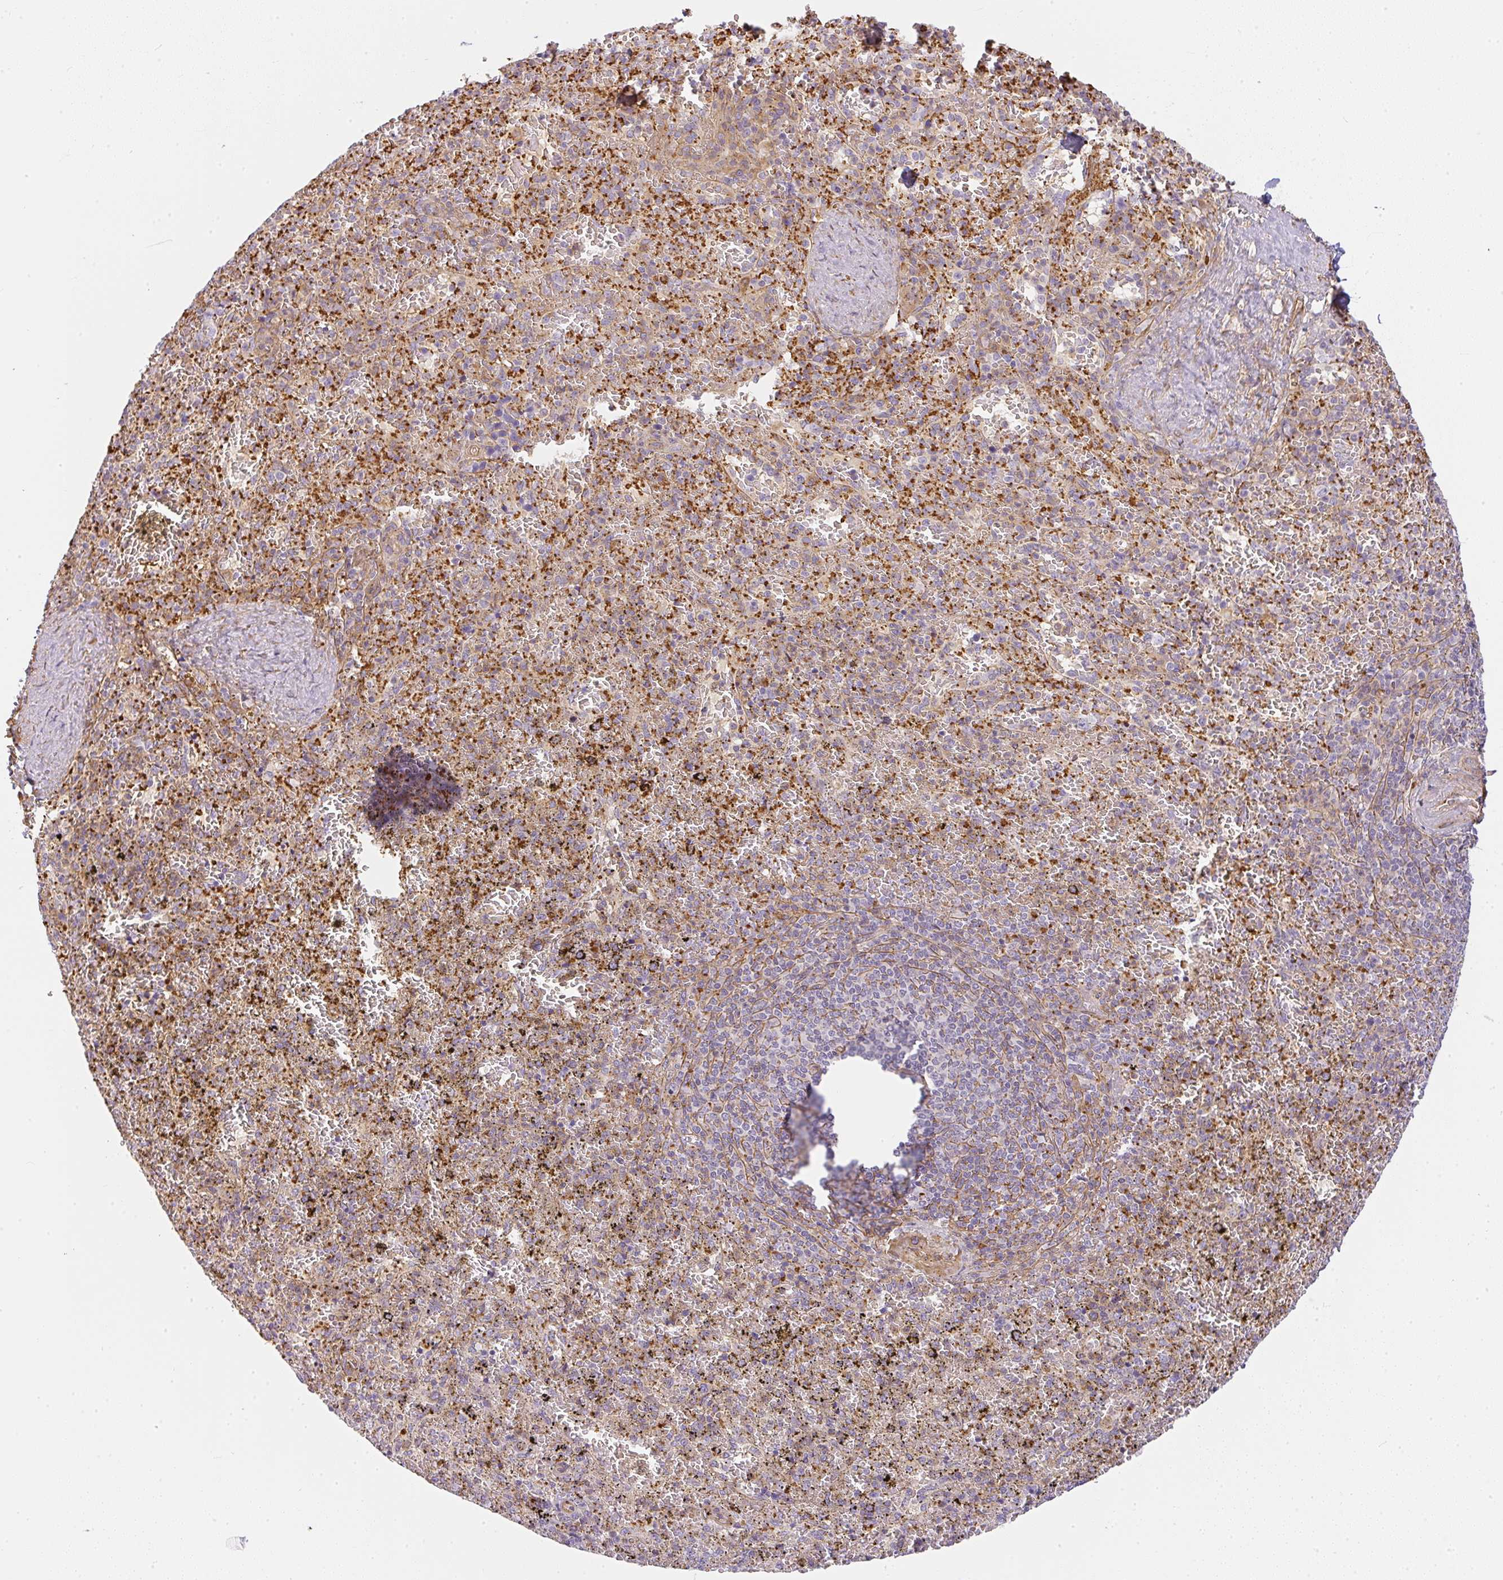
{"staining": {"intensity": "strong", "quantity": "<25%", "location": "cytoplasmic/membranous"}, "tissue": "spleen", "cell_type": "Cells in red pulp", "image_type": "normal", "snomed": [{"axis": "morphology", "description": "Normal tissue, NOS"}, {"axis": "topography", "description": "Spleen"}], "caption": "Cells in red pulp display medium levels of strong cytoplasmic/membranous expression in about <25% of cells in normal human spleen.", "gene": "SULF1", "patient": {"sex": "female", "age": 50}}